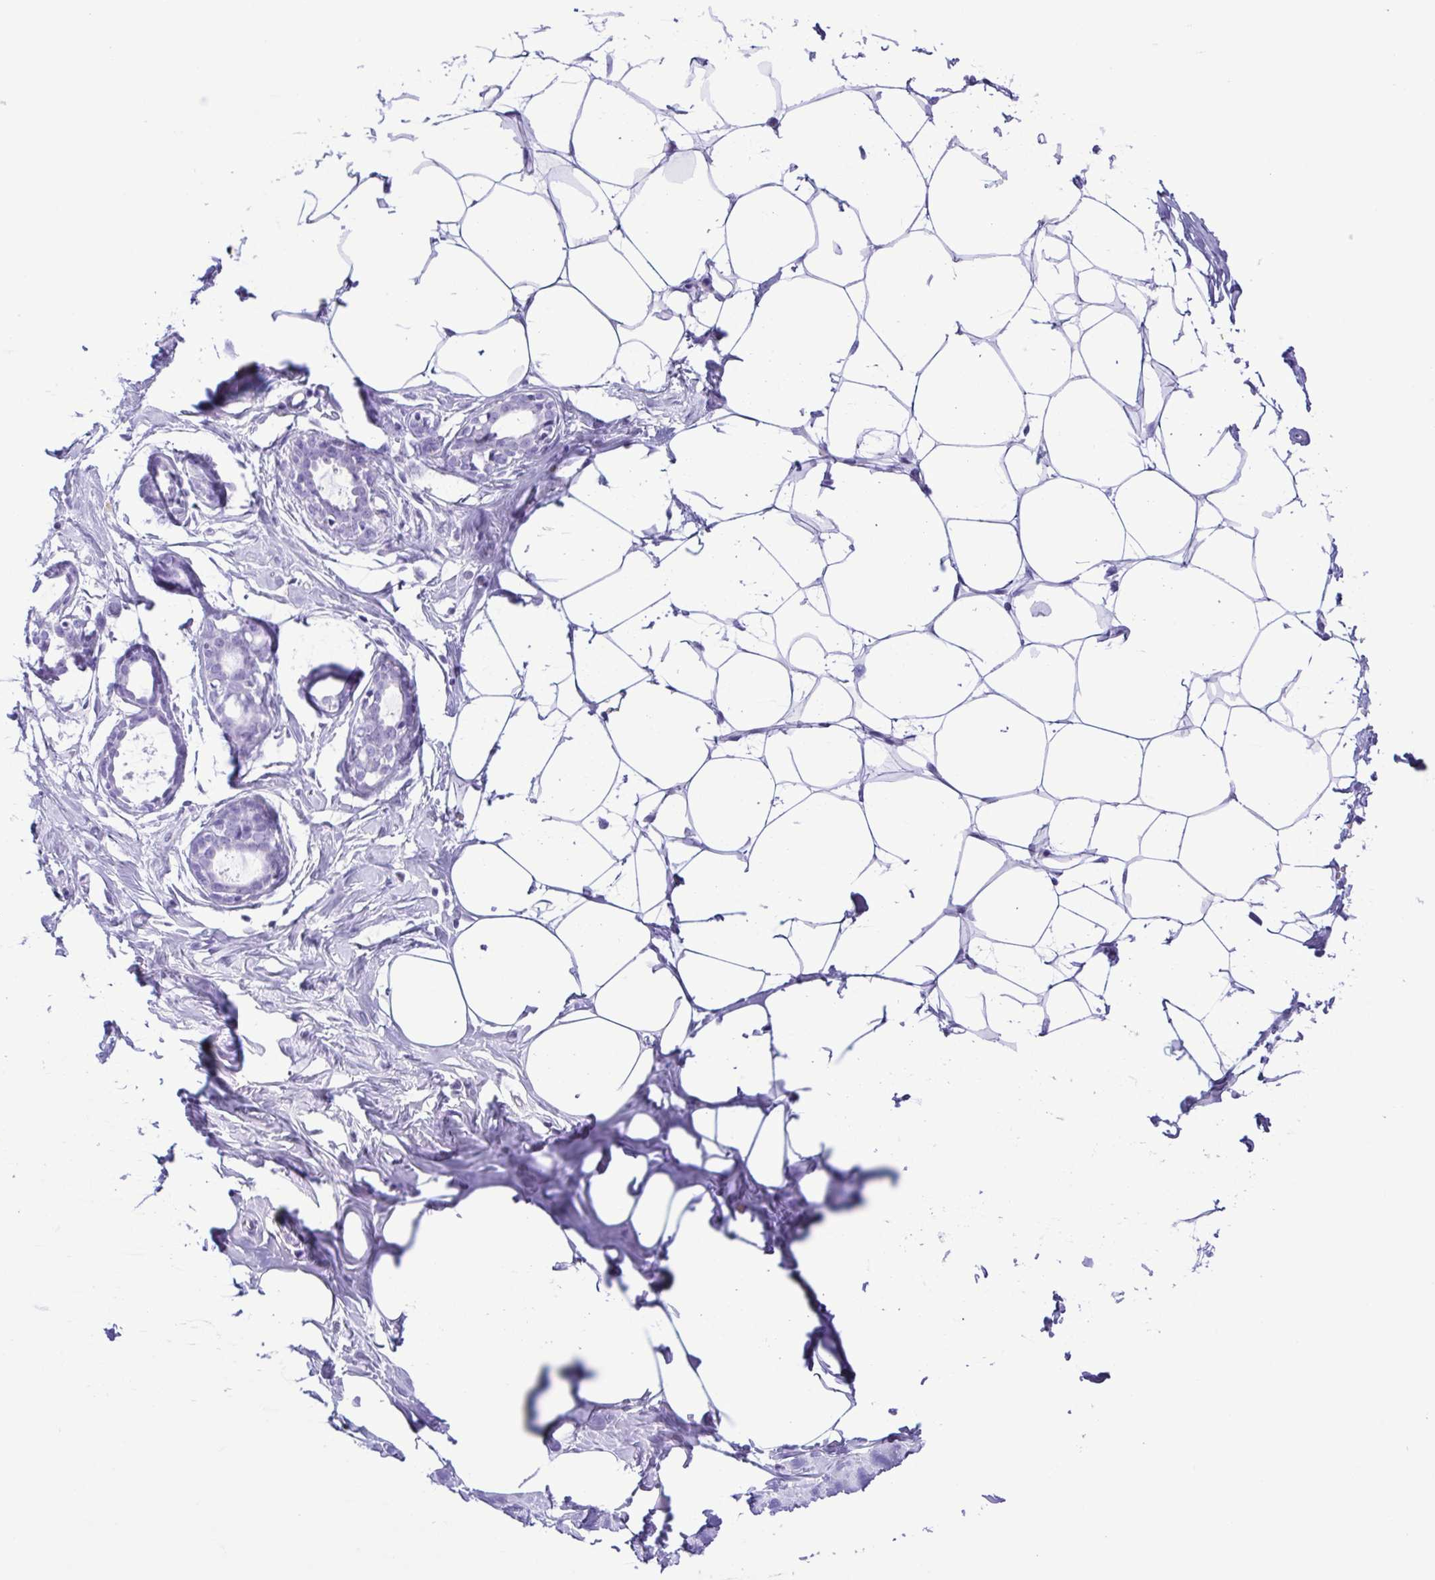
{"staining": {"intensity": "negative", "quantity": "none", "location": "none"}, "tissue": "breast", "cell_type": "Adipocytes", "image_type": "normal", "snomed": [{"axis": "morphology", "description": "Normal tissue, NOS"}, {"axis": "topography", "description": "Breast"}], "caption": "DAB (3,3'-diaminobenzidine) immunohistochemical staining of benign breast demonstrates no significant expression in adipocytes. (Immunohistochemistry, brightfield microscopy, high magnification).", "gene": "SPATA16", "patient": {"sex": "female", "age": 27}}